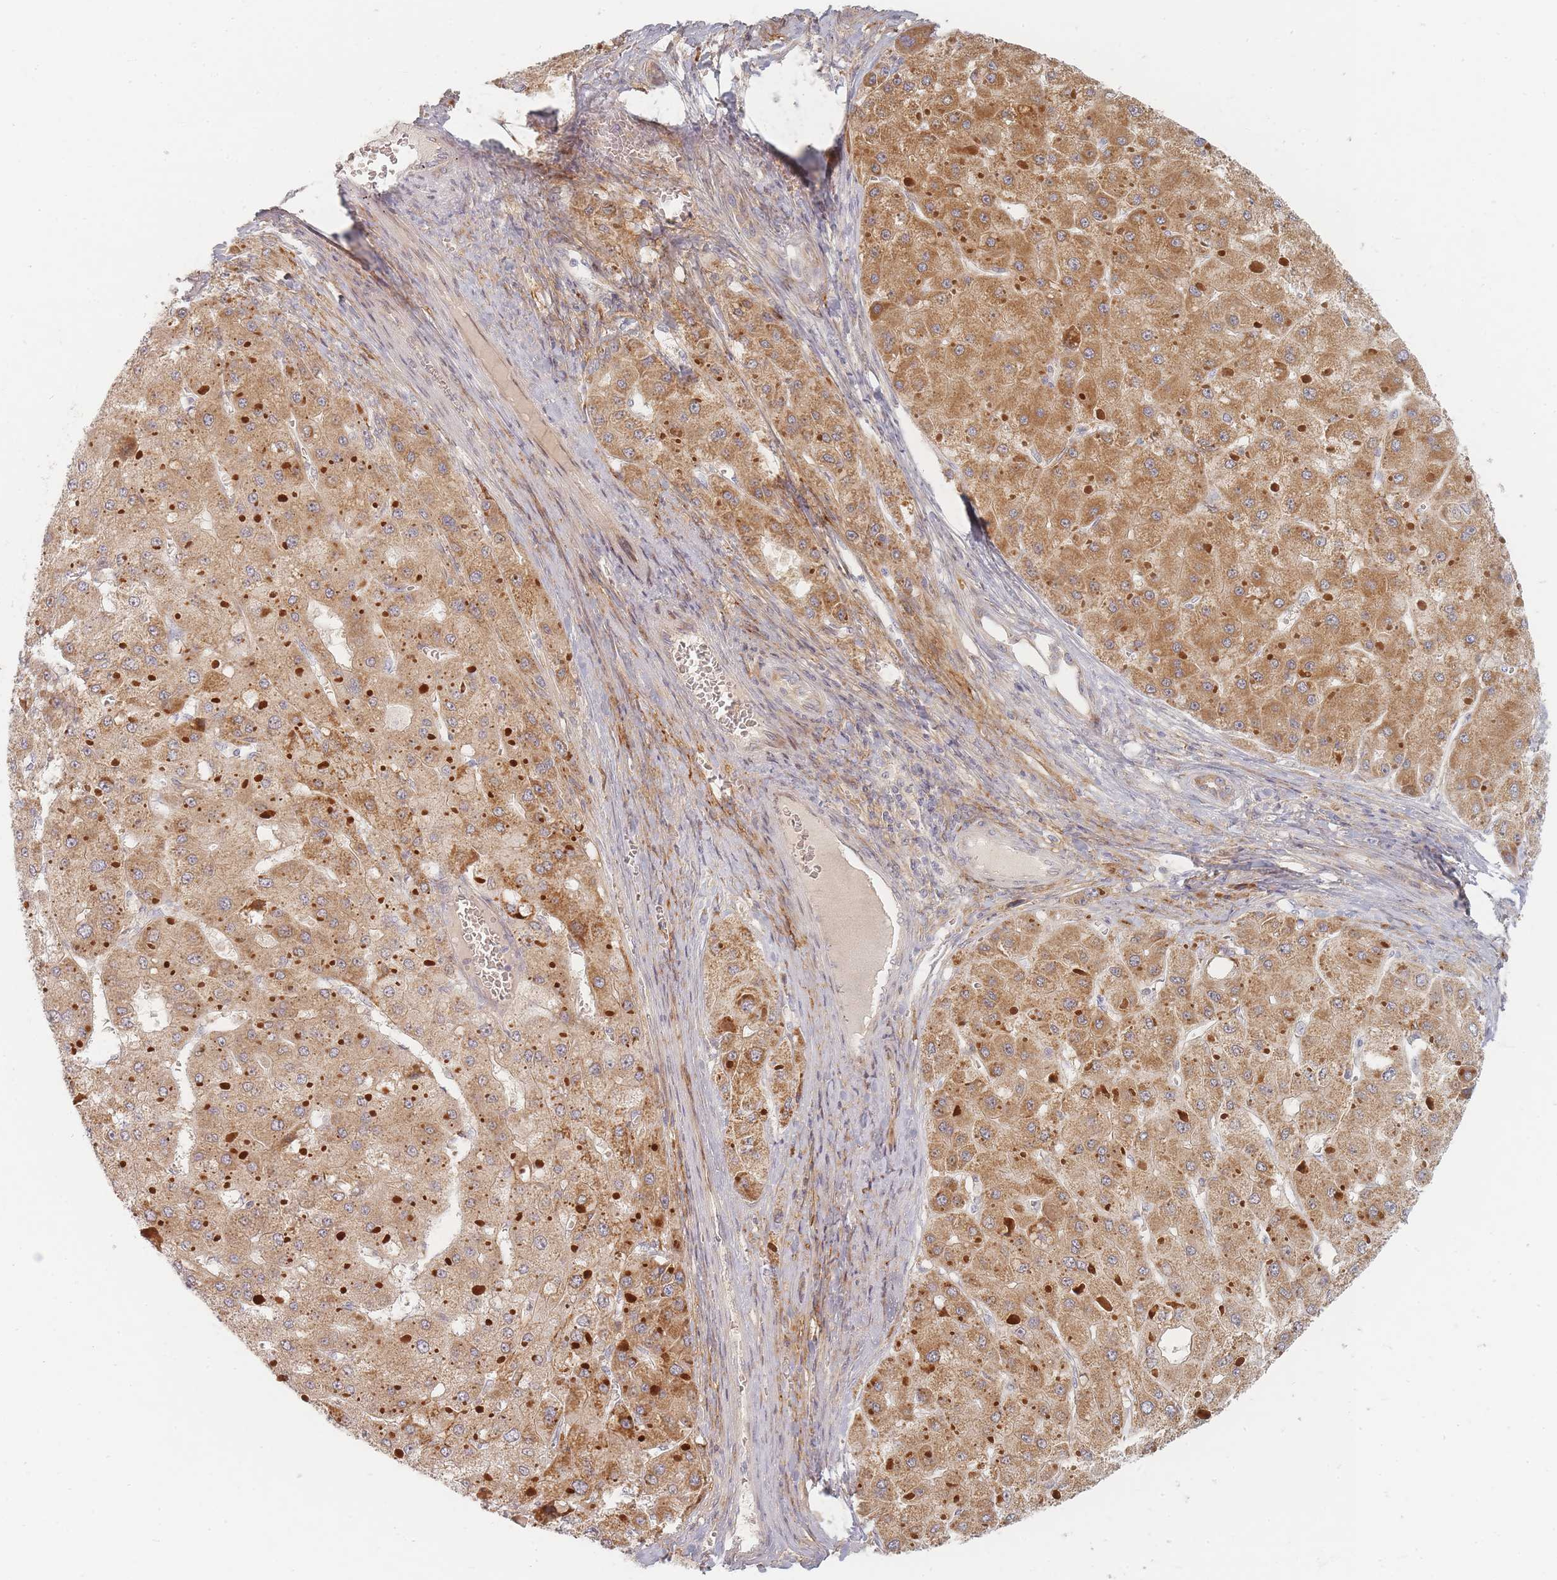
{"staining": {"intensity": "moderate", "quantity": ">75%", "location": "cytoplasmic/membranous"}, "tissue": "liver cancer", "cell_type": "Tumor cells", "image_type": "cancer", "snomed": [{"axis": "morphology", "description": "Carcinoma, Hepatocellular, NOS"}, {"axis": "topography", "description": "Liver"}], "caption": "The image demonstrates a brown stain indicating the presence of a protein in the cytoplasmic/membranous of tumor cells in hepatocellular carcinoma (liver). (brown staining indicates protein expression, while blue staining denotes nuclei).", "gene": "ZKSCAN7", "patient": {"sex": "female", "age": 73}}